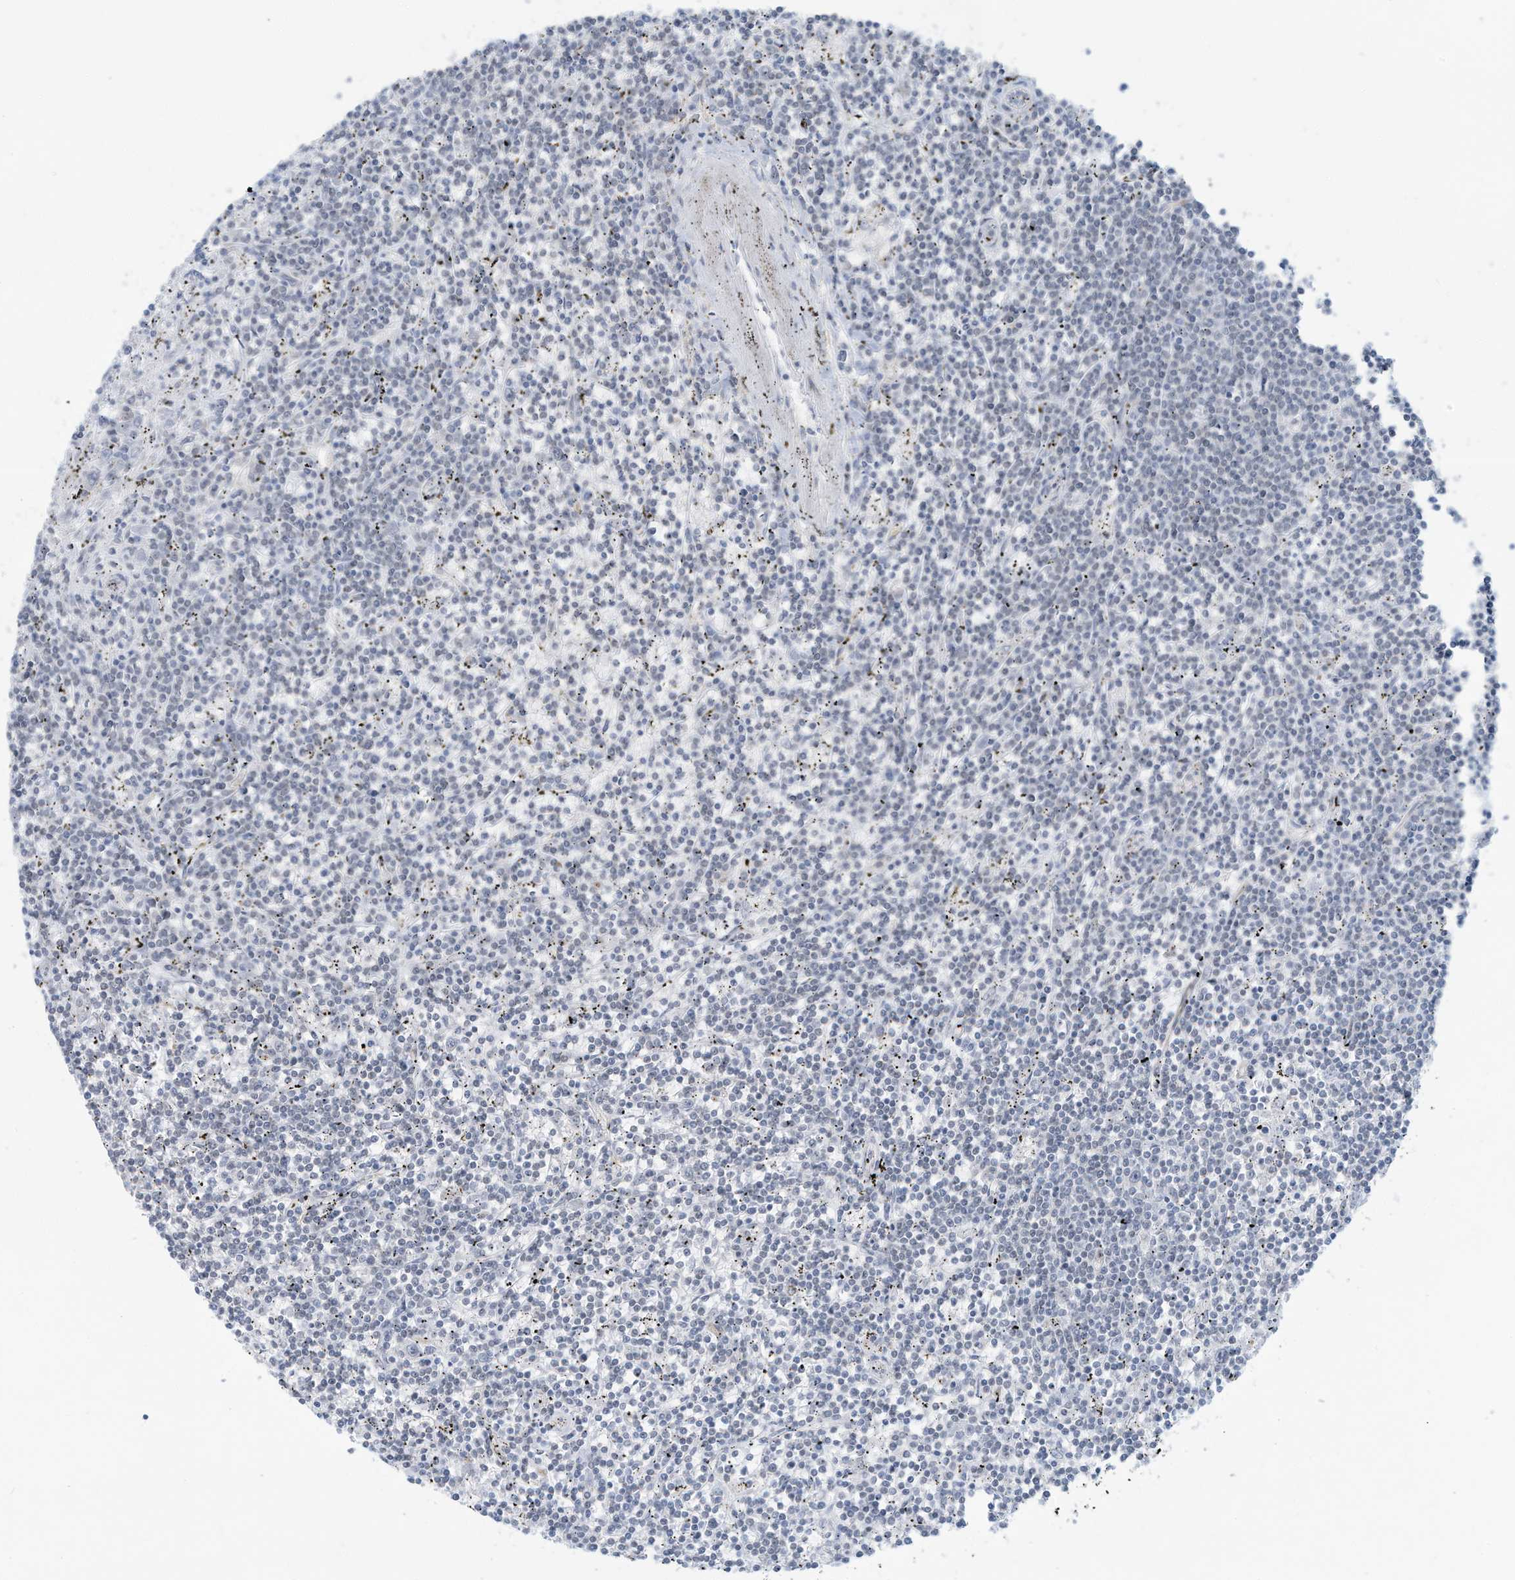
{"staining": {"intensity": "negative", "quantity": "none", "location": "none"}, "tissue": "lymphoma", "cell_type": "Tumor cells", "image_type": "cancer", "snomed": [{"axis": "morphology", "description": "Malignant lymphoma, non-Hodgkin's type, Low grade"}, {"axis": "topography", "description": "Spleen"}], "caption": "The image reveals no staining of tumor cells in low-grade malignant lymphoma, non-Hodgkin's type.", "gene": "SARNP", "patient": {"sex": "male", "age": 76}}